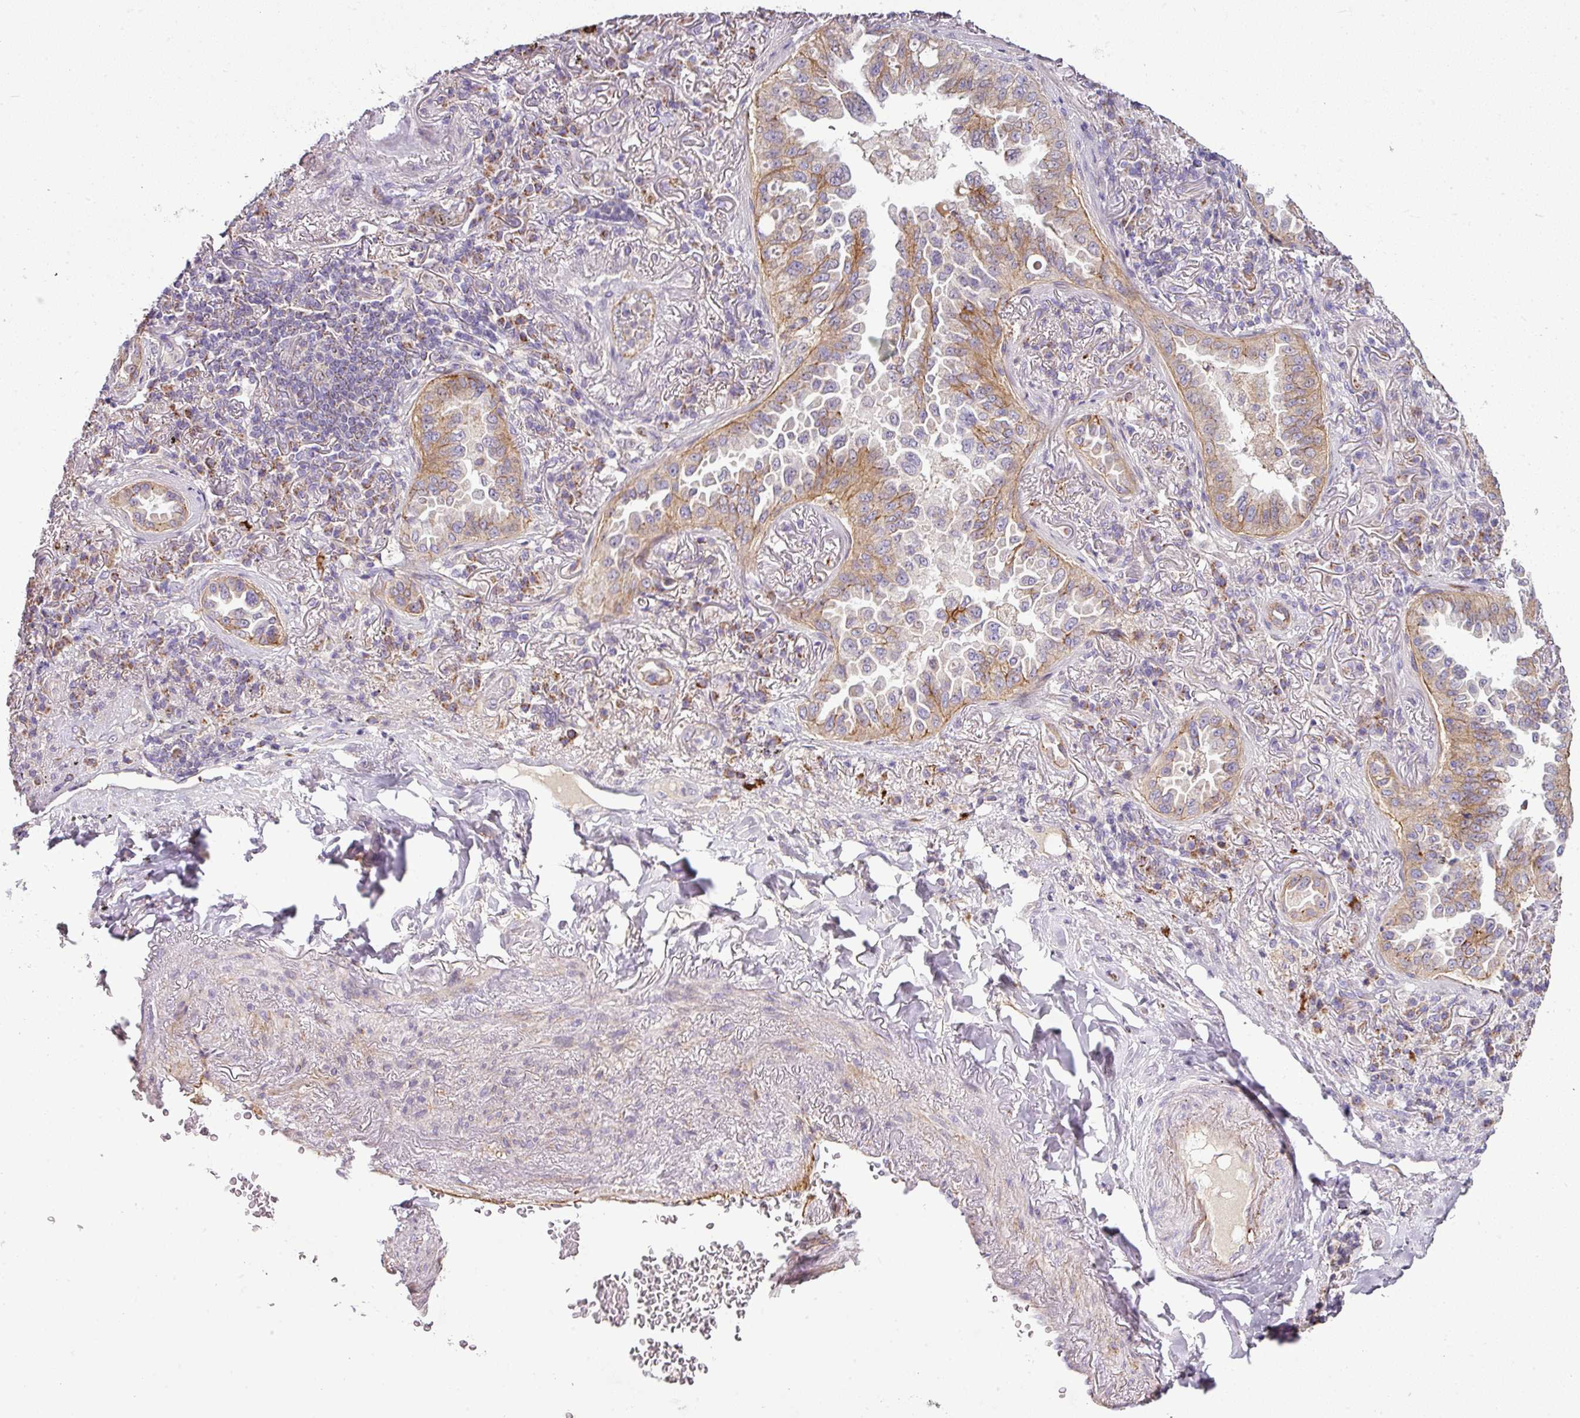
{"staining": {"intensity": "weak", "quantity": "25%-75%", "location": "cytoplasmic/membranous"}, "tissue": "lung cancer", "cell_type": "Tumor cells", "image_type": "cancer", "snomed": [{"axis": "morphology", "description": "Adenocarcinoma, NOS"}, {"axis": "topography", "description": "Lung"}], "caption": "The image exhibits immunohistochemical staining of lung cancer. There is weak cytoplasmic/membranous expression is identified in about 25%-75% of tumor cells.", "gene": "GAN", "patient": {"sex": "female", "age": 69}}